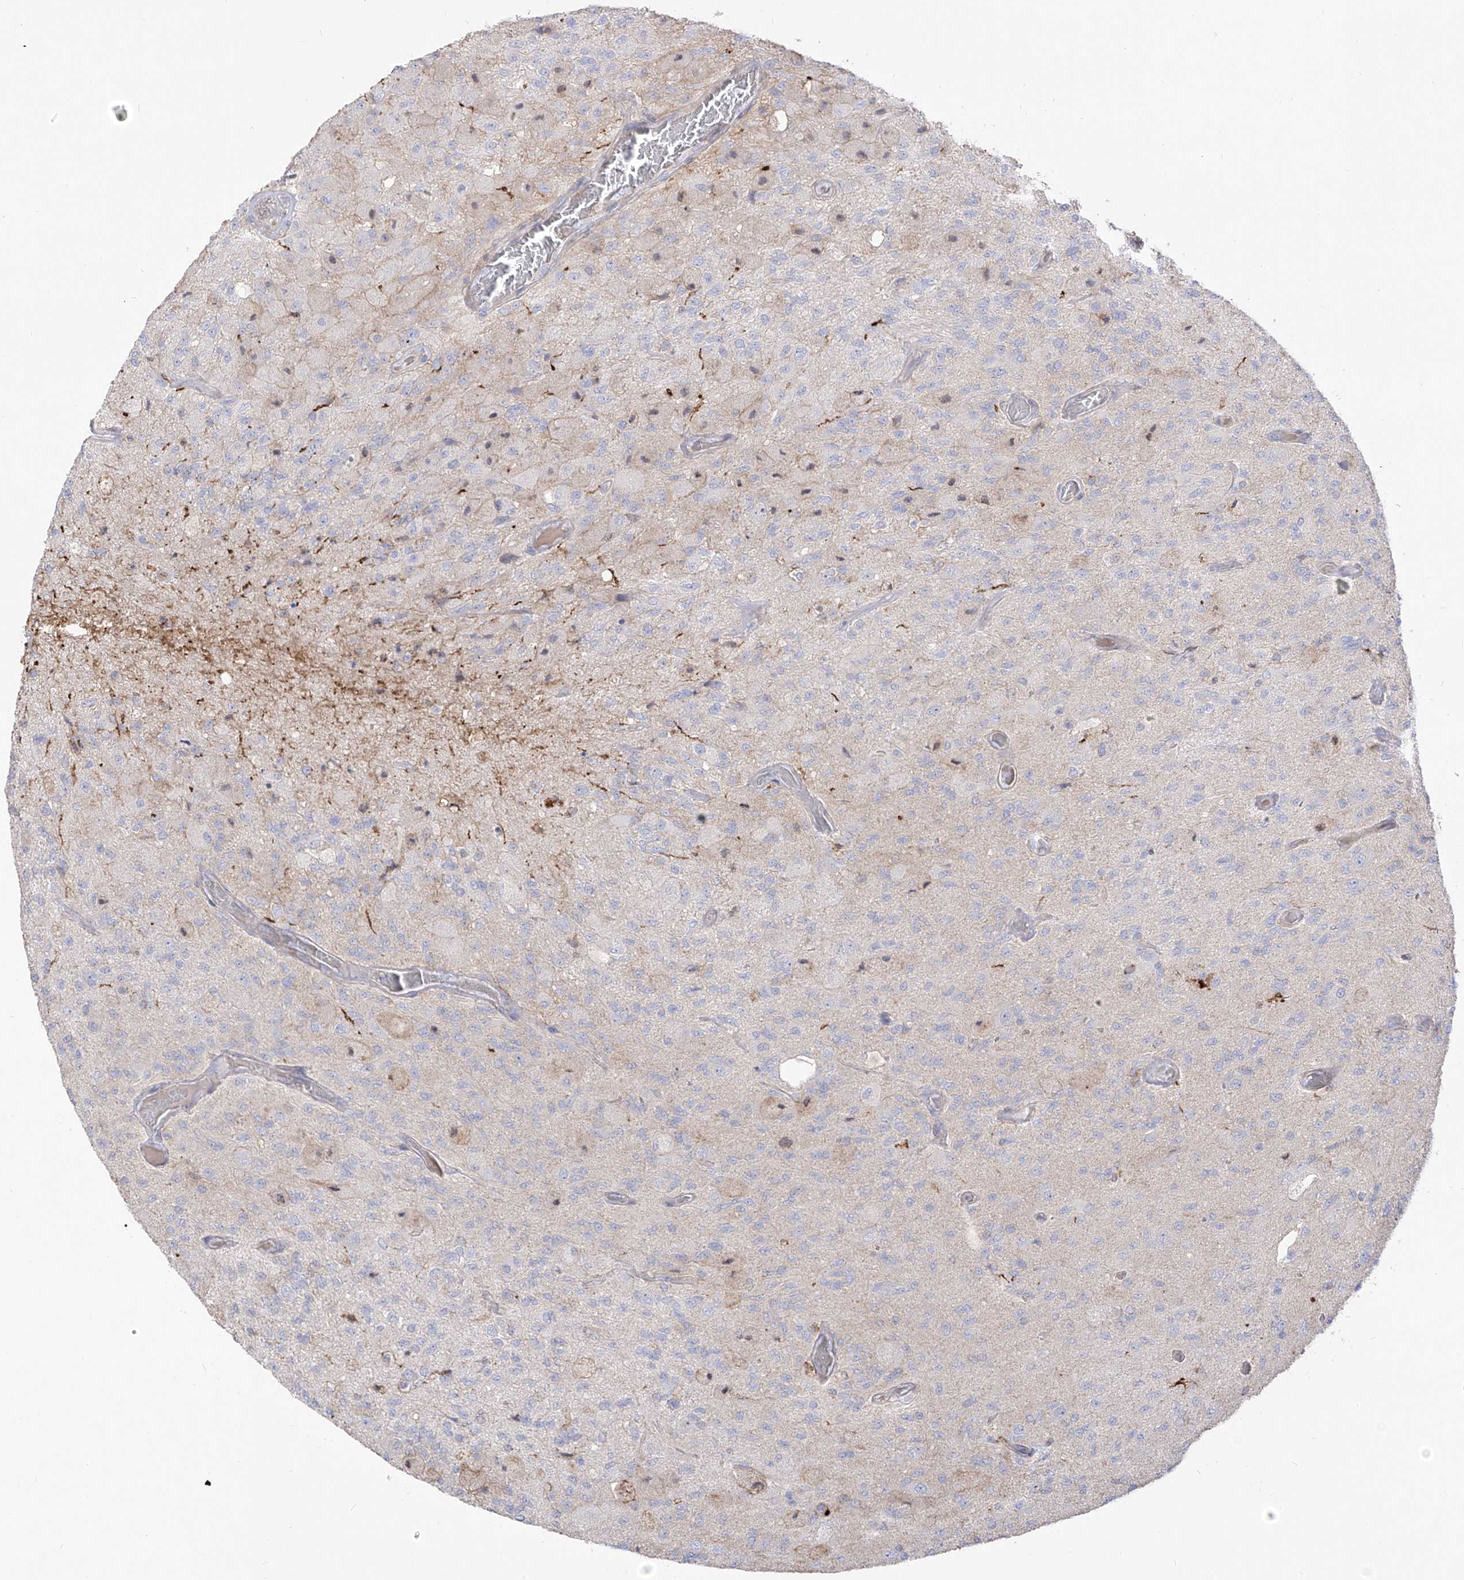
{"staining": {"intensity": "negative", "quantity": "none", "location": "none"}, "tissue": "glioma", "cell_type": "Tumor cells", "image_type": "cancer", "snomed": [{"axis": "morphology", "description": "Normal tissue, NOS"}, {"axis": "morphology", "description": "Glioma, malignant, High grade"}, {"axis": "topography", "description": "Cerebral cortex"}], "caption": "IHC histopathology image of human malignant glioma (high-grade) stained for a protein (brown), which reveals no staining in tumor cells.", "gene": "ZGRF1", "patient": {"sex": "male", "age": 77}}